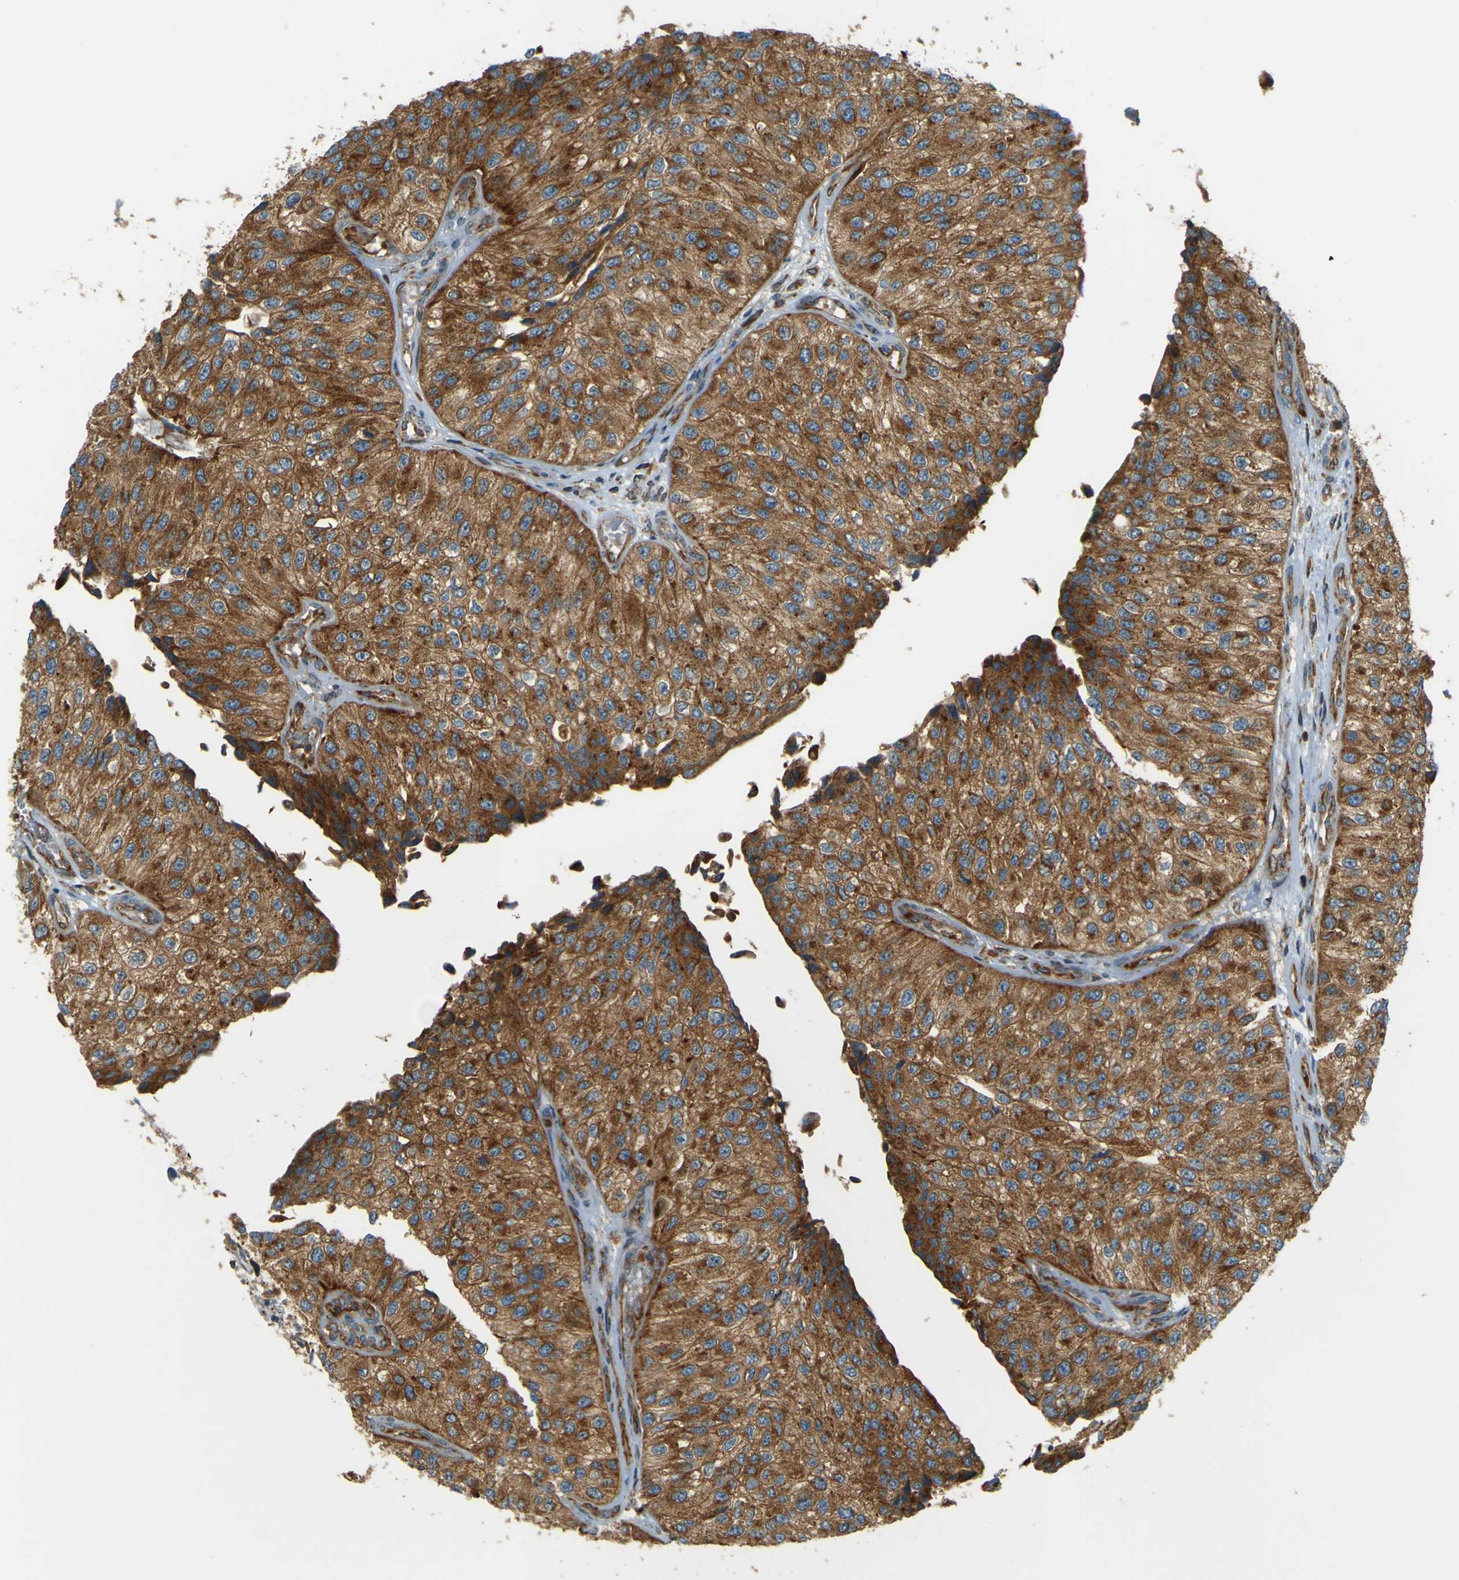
{"staining": {"intensity": "strong", "quantity": ">75%", "location": "cytoplasmic/membranous"}, "tissue": "urothelial cancer", "cell_type": "Tumor cells", "image_type": "cancer", "snomed": [{"axis": "morphology", "description": "Urothelial carcinoma, High grade"}, {"axis": "topography", "description": "Kidney"}, {"axis": "topography", "description": "Urinary bladder"}], "caption": "Immunohistochemistry (IHC) (DAB) staining of human urothelial carcinoma (high-grade) exhibits strong cytoplasmic/membranous protein positivity in about >75% of tumor cells.", "gene": "DNAJC5", "patient": {"sex": "male", "age": 77}}